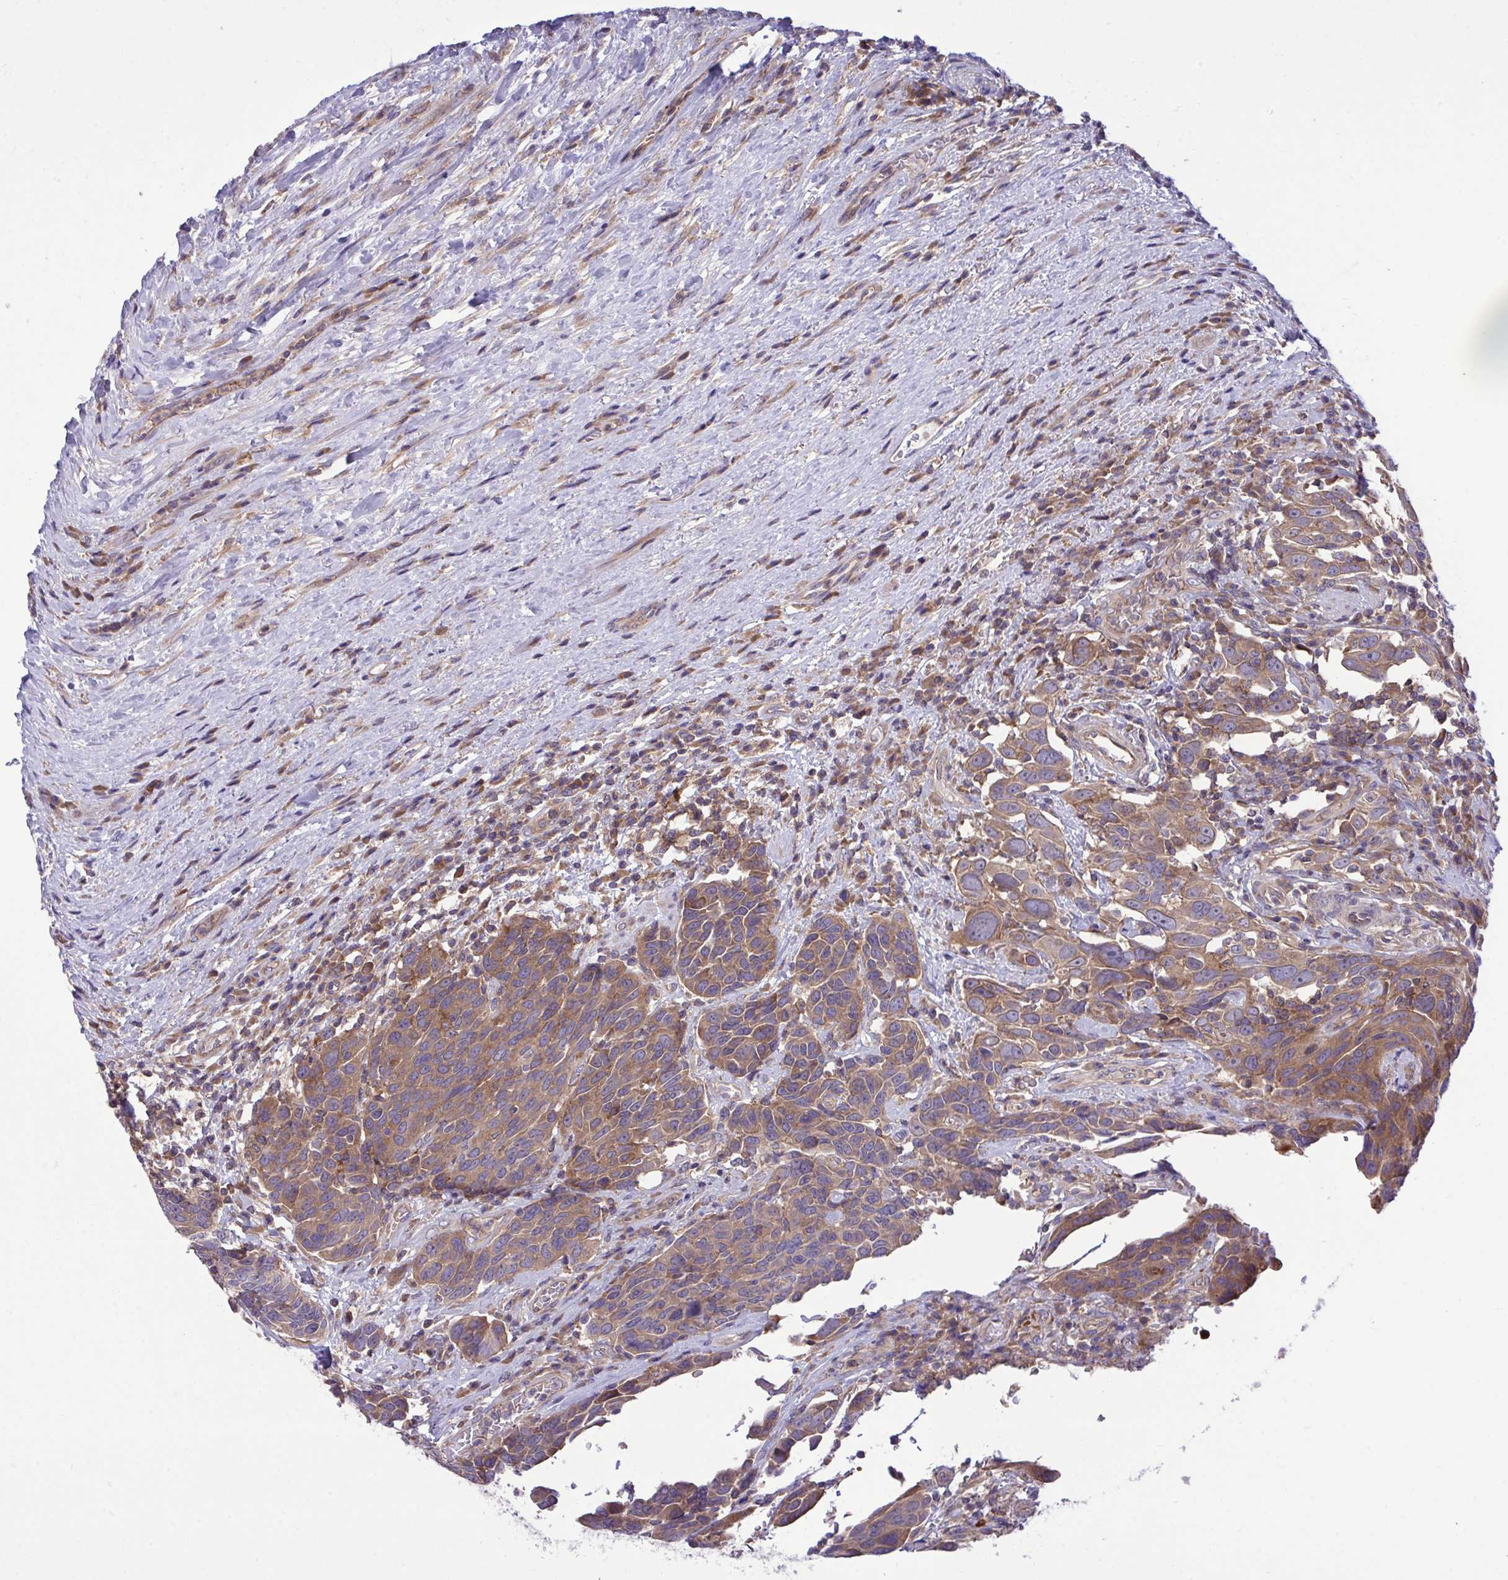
{"staining": {"intensity": "moderate", "quantity": ">75%", "location": "cytoplasmic/membranous"}, "tissue": "urothelial cancer", "cell_type": "Tumor cells", "image_type": "cancer", "snomed": [{"axis": "morphology", "description": "Urothelial carcinoma, High grade"}, {"axis": "topography", "description": "Urinary bladder"}], "caption": "Immunohistochemical staining of human urothelial cancer exhibits medium levels of moderate cytoplasmic/membranous protein expression in about >75% of tumor cells.", "gene": "GRB14", "patient": {"sex": "female", "age": 70}}